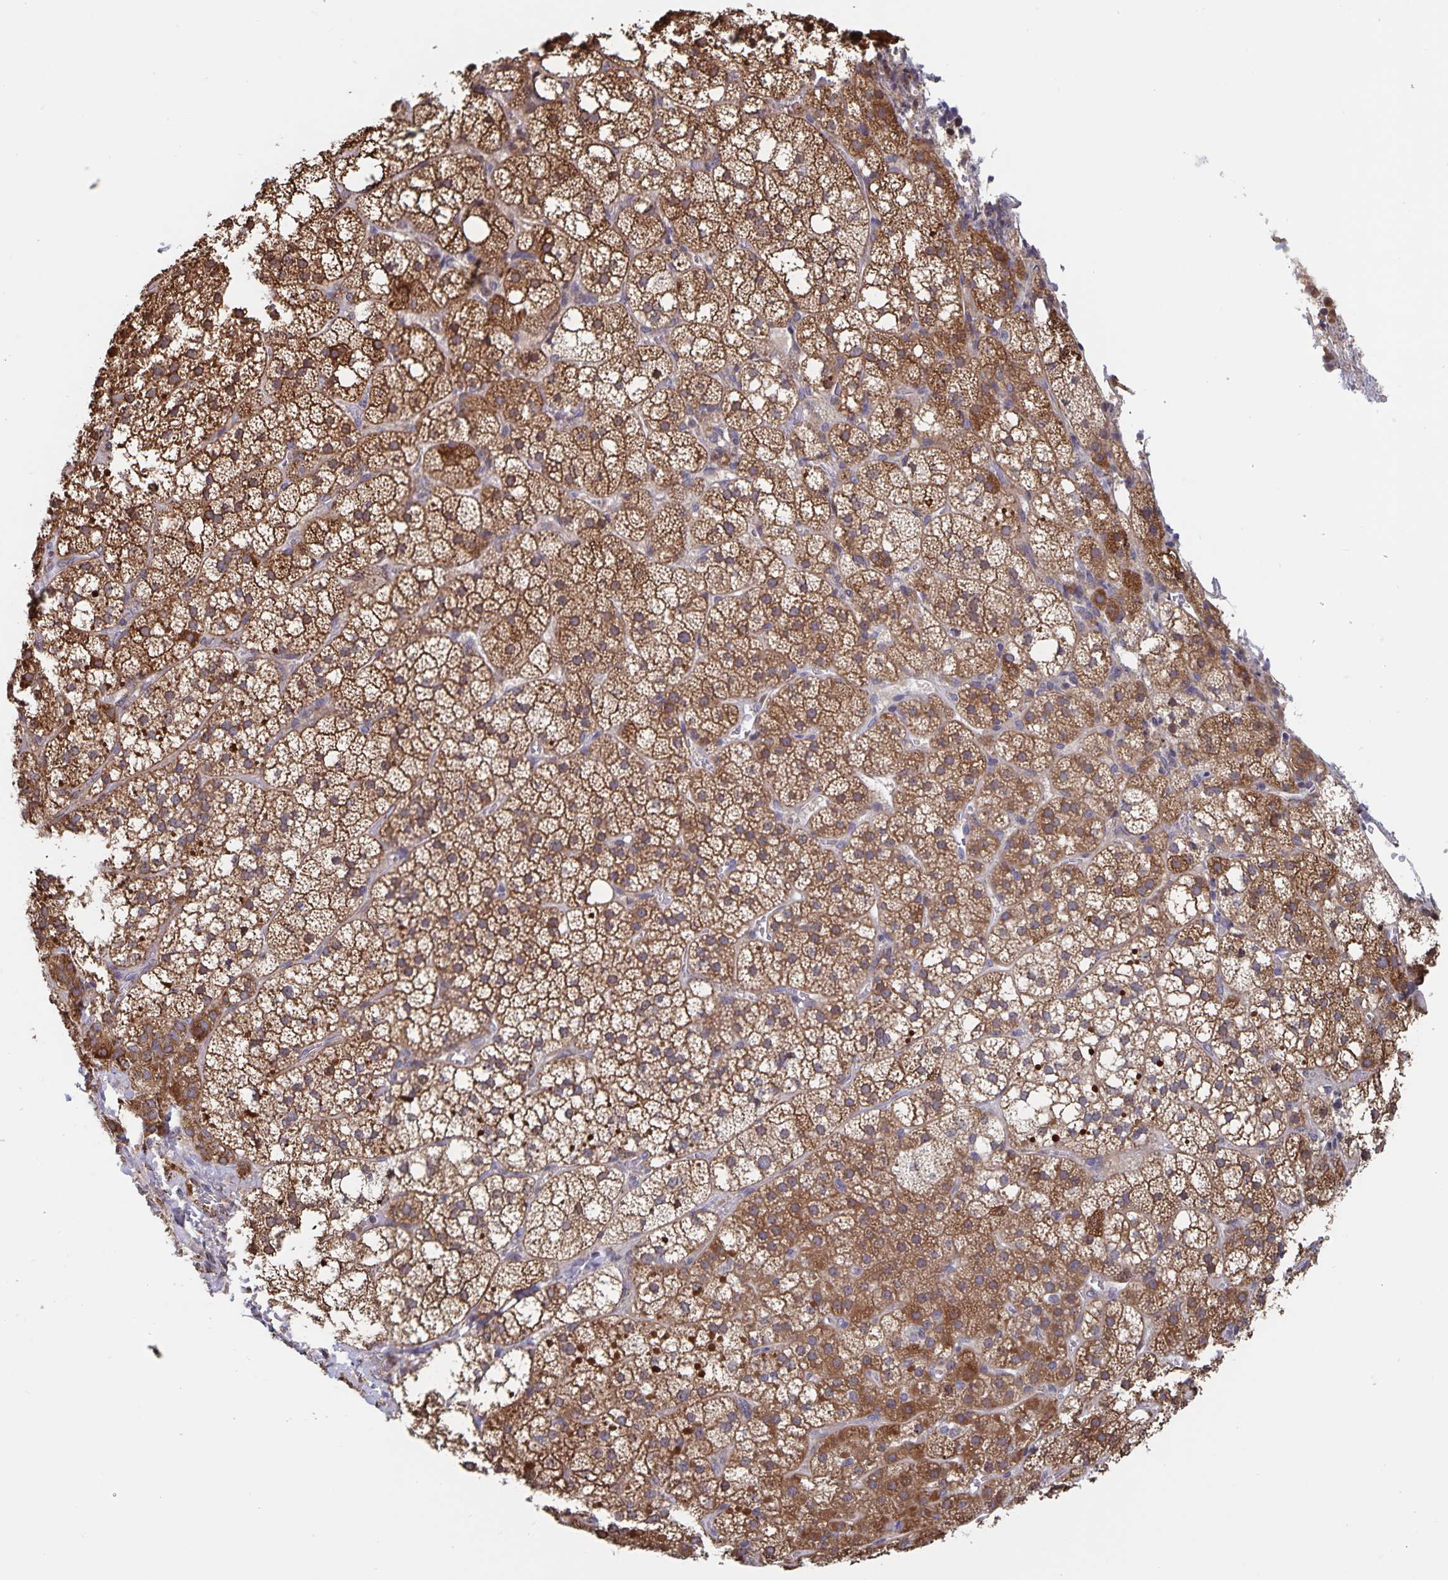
{"staining": {"intensity": "strong", "quantity": "25%-75%", "location": "cytoplasmic/membranous"}, "tissue": "adrenal gland", "cell_type": "Glandular cells", "image_type": "normal", "snomed": [{"axis": "morphology", "description": "Normal tissue, NOS"}, {"axis": "topography", "description": "Adrenal gland"}], "caption": "DAB (3,3'-diaminobenzidine) immunohistochemical staining of unremarkable adrenal gland shows strong cytoplasmic/membranous protein positivity in approximately 25%-75% of glandular cells.", "gene": "ACACA", "patient": {"sex": "male", "age": 53}}